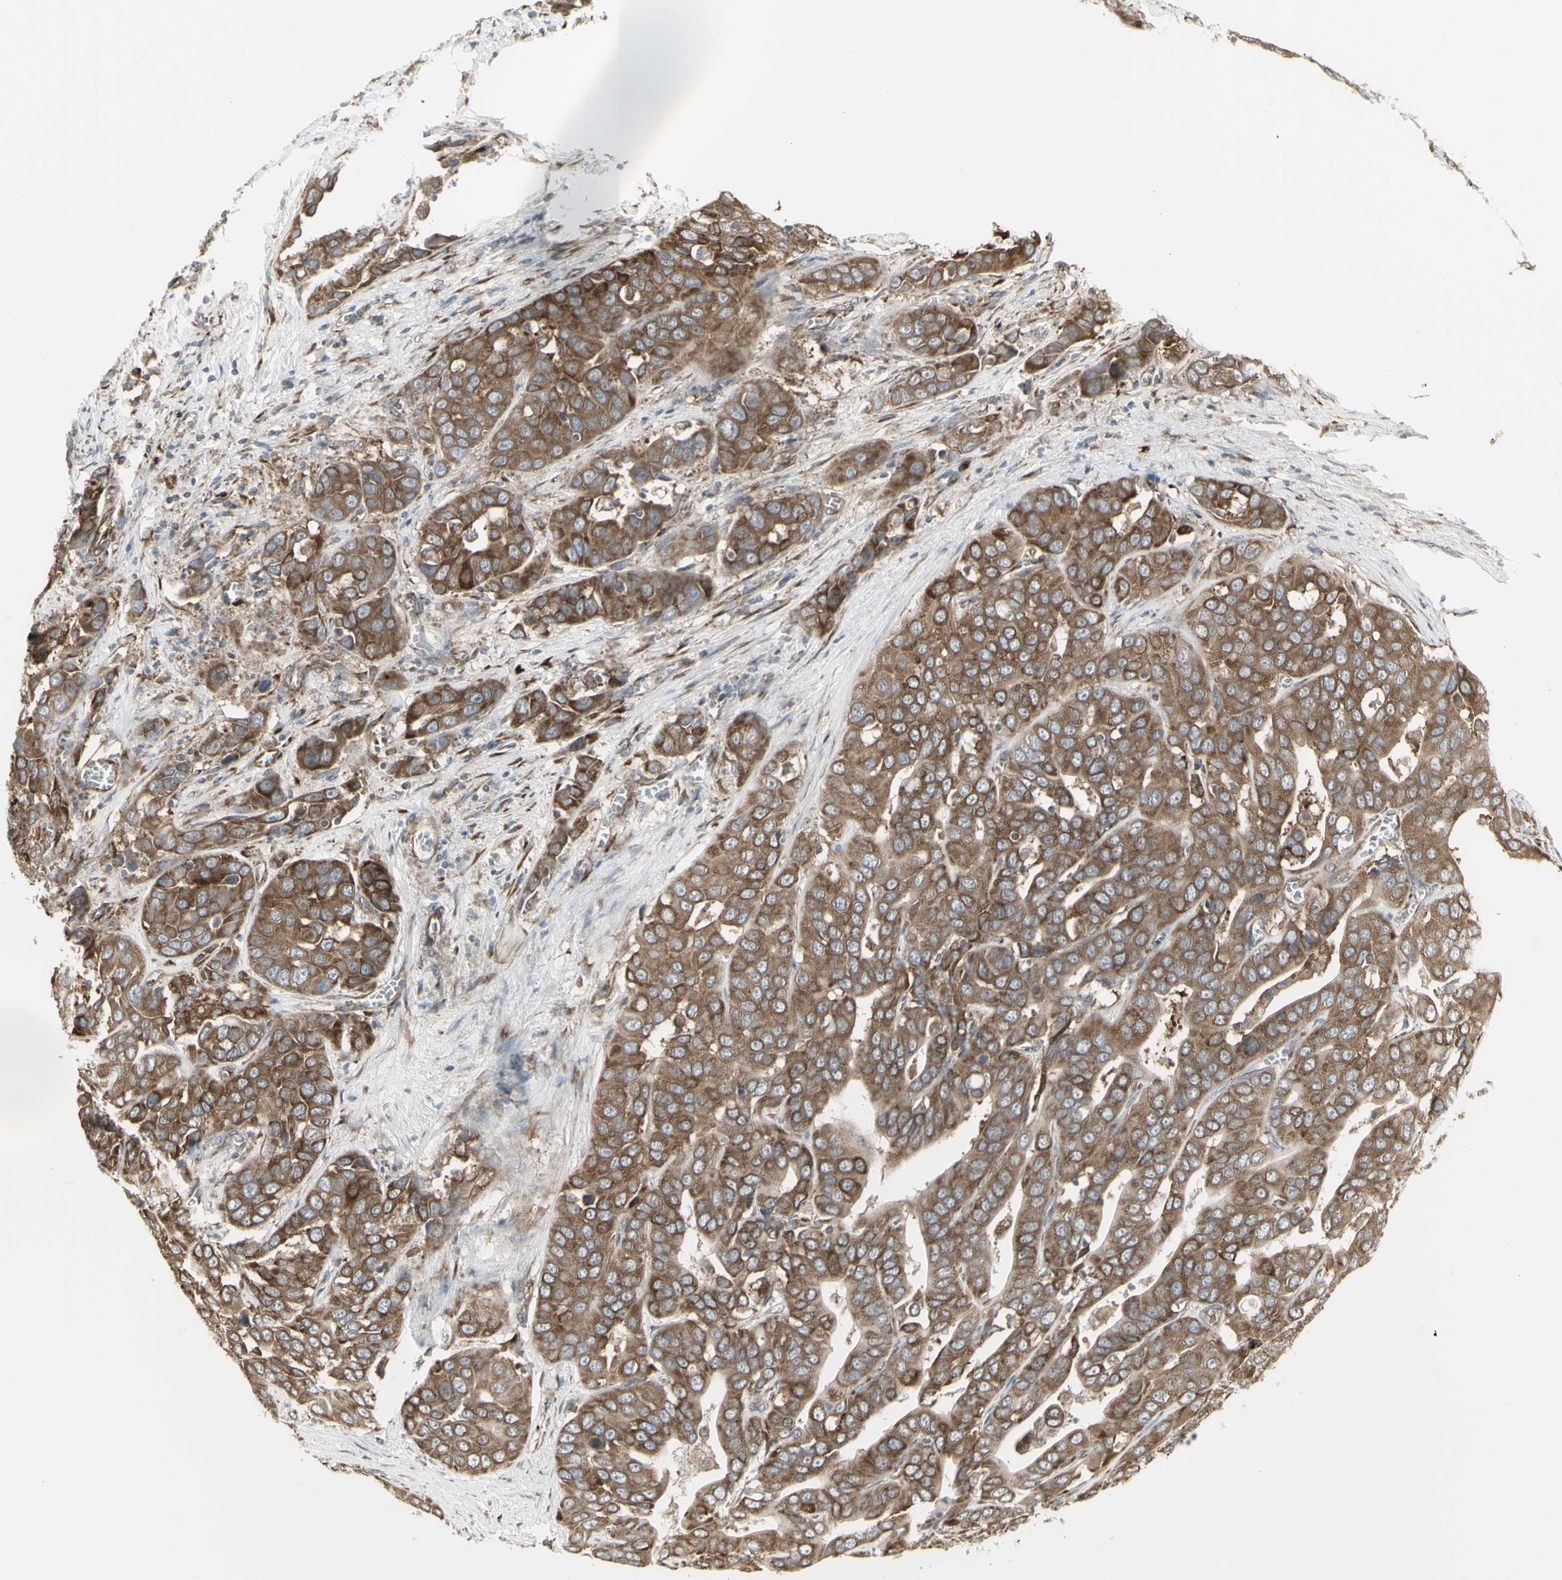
{"staining": {"intensity": "strong", "quantity": ">75%", "location": "cytoplasmic/membranous"}, "tissue": "liver cancer", "cell_type": "Tumor cells", "image_type": "cancer", "snomed": [{"axis": "morphology", "description": "Cholangiocarcinoma"}, {"axis": "topography", "description": "Liver"}], "caption": "Approximately >75% of tumor cells in human liver cancer show strong cytoplasmic/membranous protein positivity as visualized by brown immunohistochemical staining.", "gene": "FKBP3", "patient": {"sex": "female", "age": 52}}